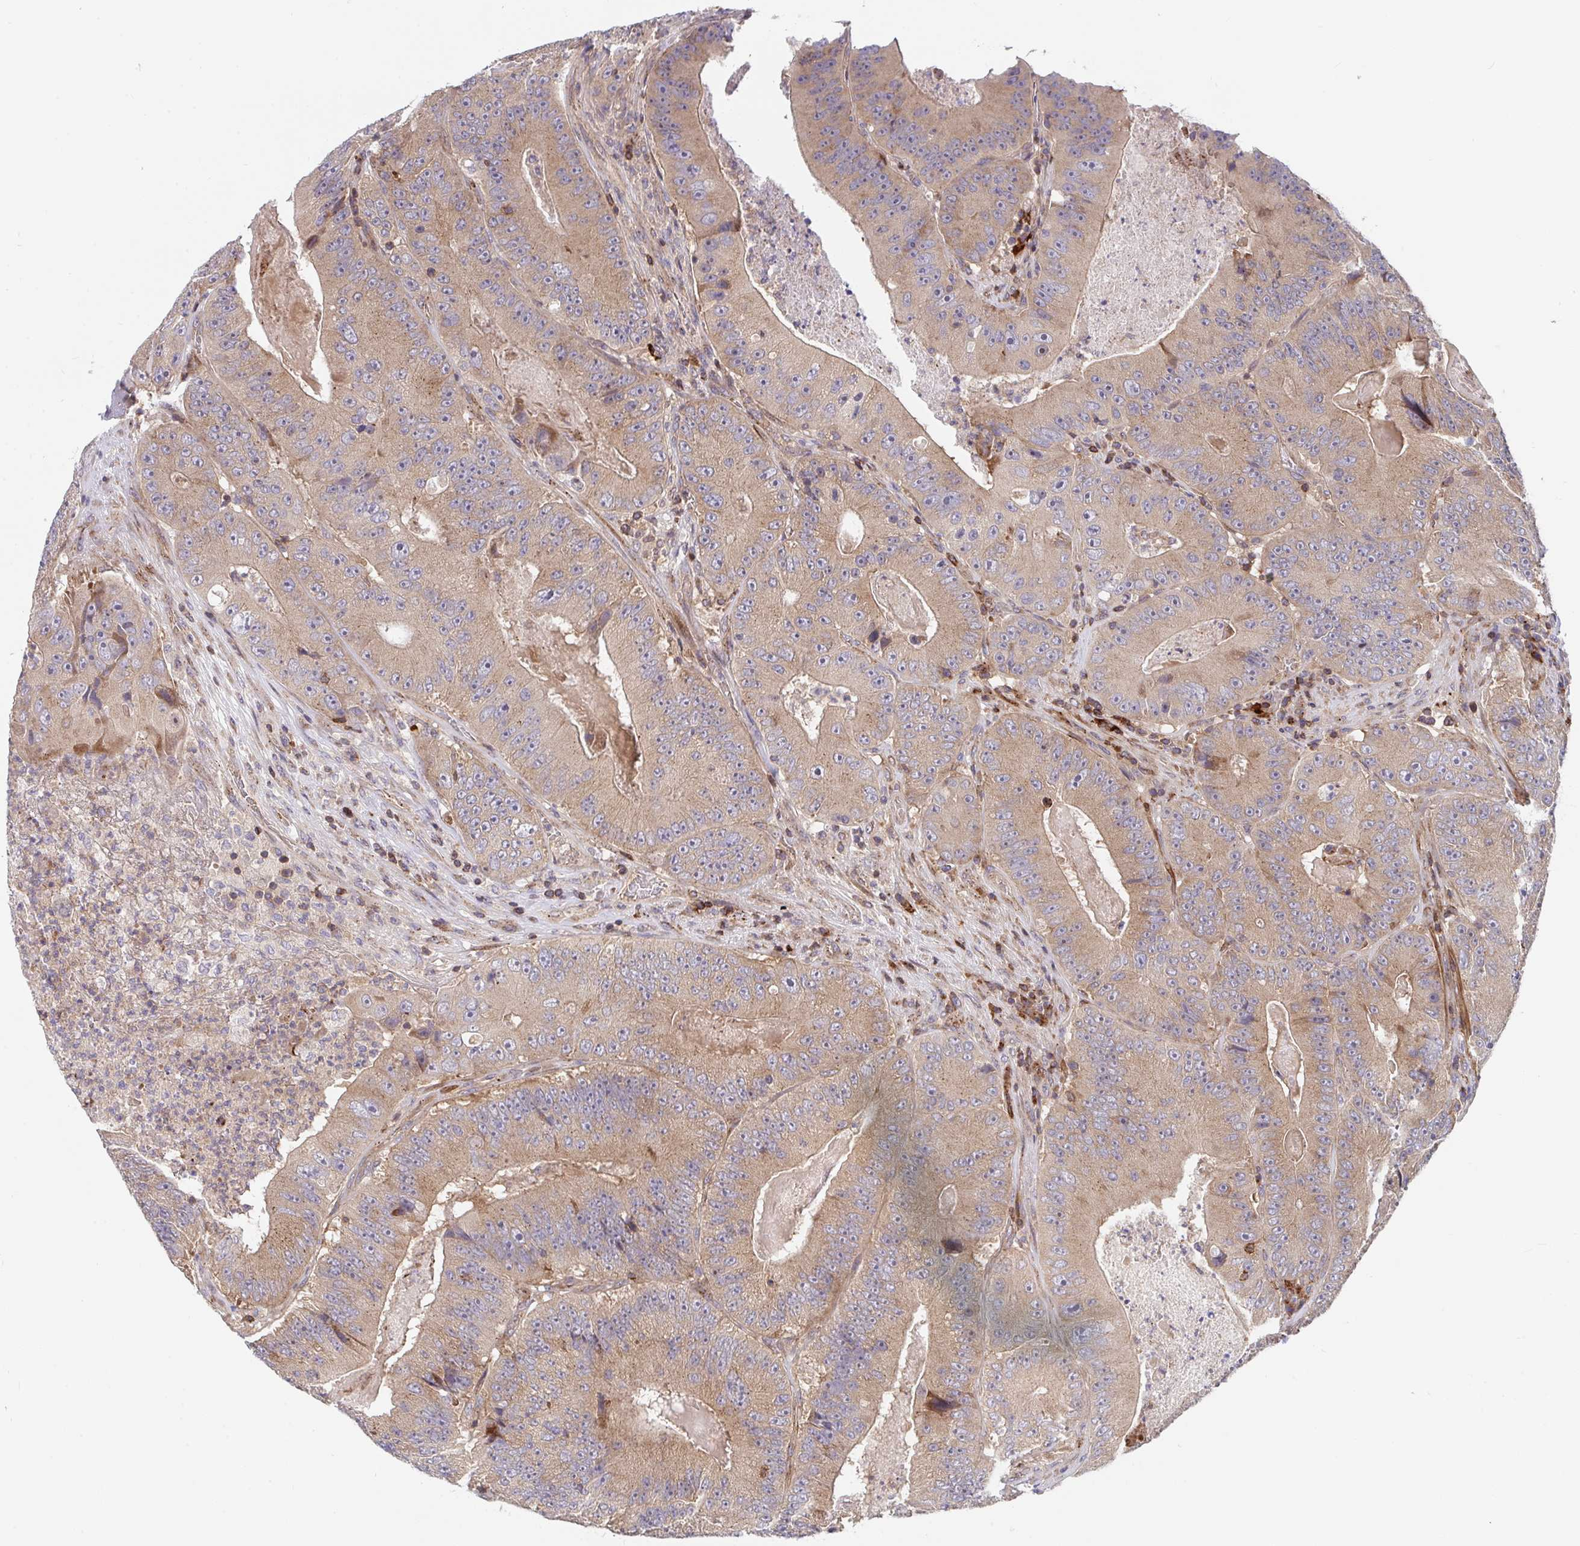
{"staining": {"intensity": "moderate", "quantity": ">75%", "location": "cytoplasmic/membranous"}, "tissue": "colorectal cancer", "cell_type": "Tumor cells", "image_type": "cancer", "snomed": [{"axis": "morphology", "description": "Adenocarcinoma, NOS"}, {"axis": "topography", "description": "Colon"}], "caption": "About >75% of tumor cells in adenocarcinoma (colorectal) exhibit moderate cytoplasmic/membranous protein positivity as visualized by brown immunohistochemical staining.", "gene": "FRMD3", "patient": {"sex": "female", "age": 86}}